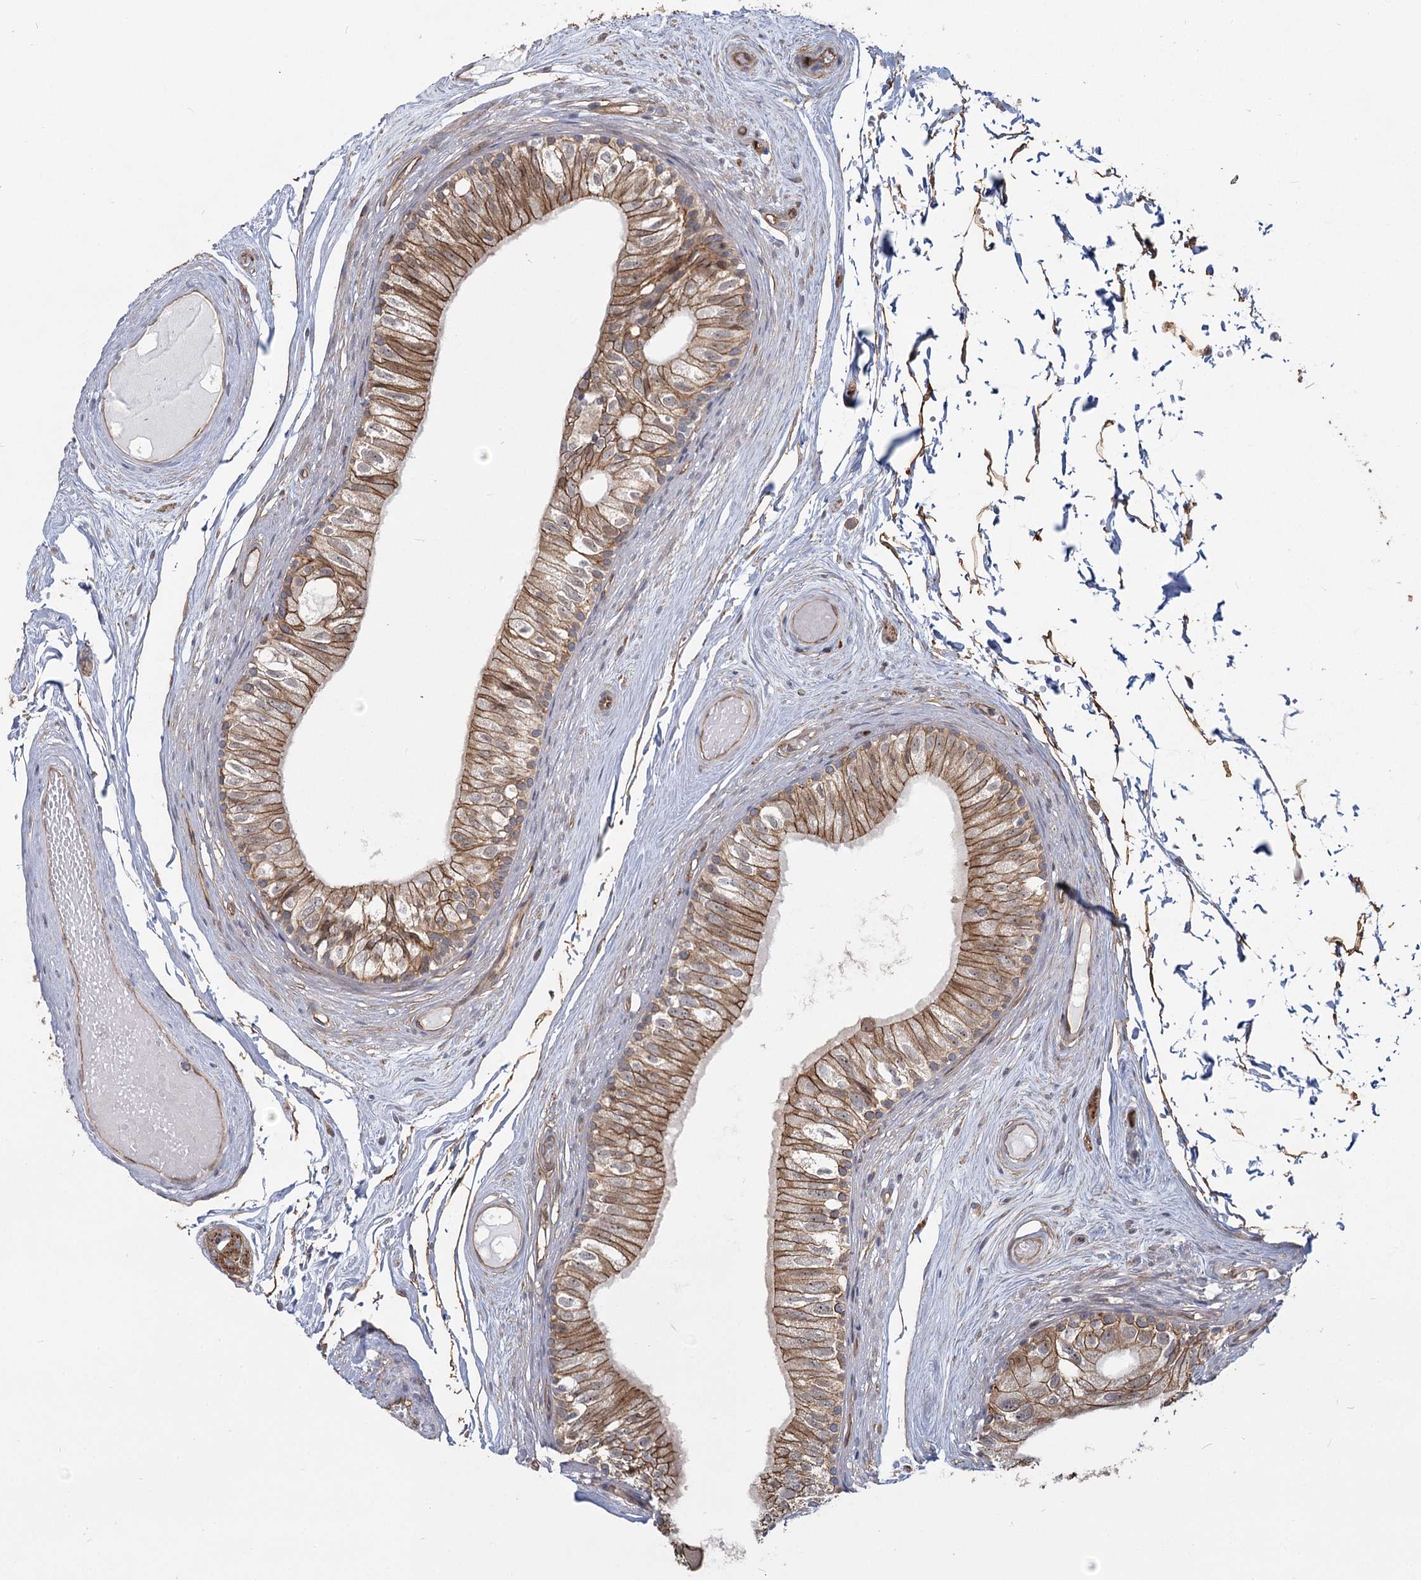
{"staining": {"intensity": "moderate", "quantity": ">75%", "location": "cytoplasmic/membranous"}, "tissue": "epididymis", "cell_type": "Glandular cells", "image_type": "normal", "snomed": [{"axis": "morphology", "description": "Normal tissue, NOS"}, {"axis": "topography", "description": "Epididymis"}], "caption": "Glandular cells display medium levels of moderate cytoplasmic/membranous expression in about >75% of cells in benign epididymis.", "gene": "RPP14", "patient": {"sex": "male", "age": 79}}